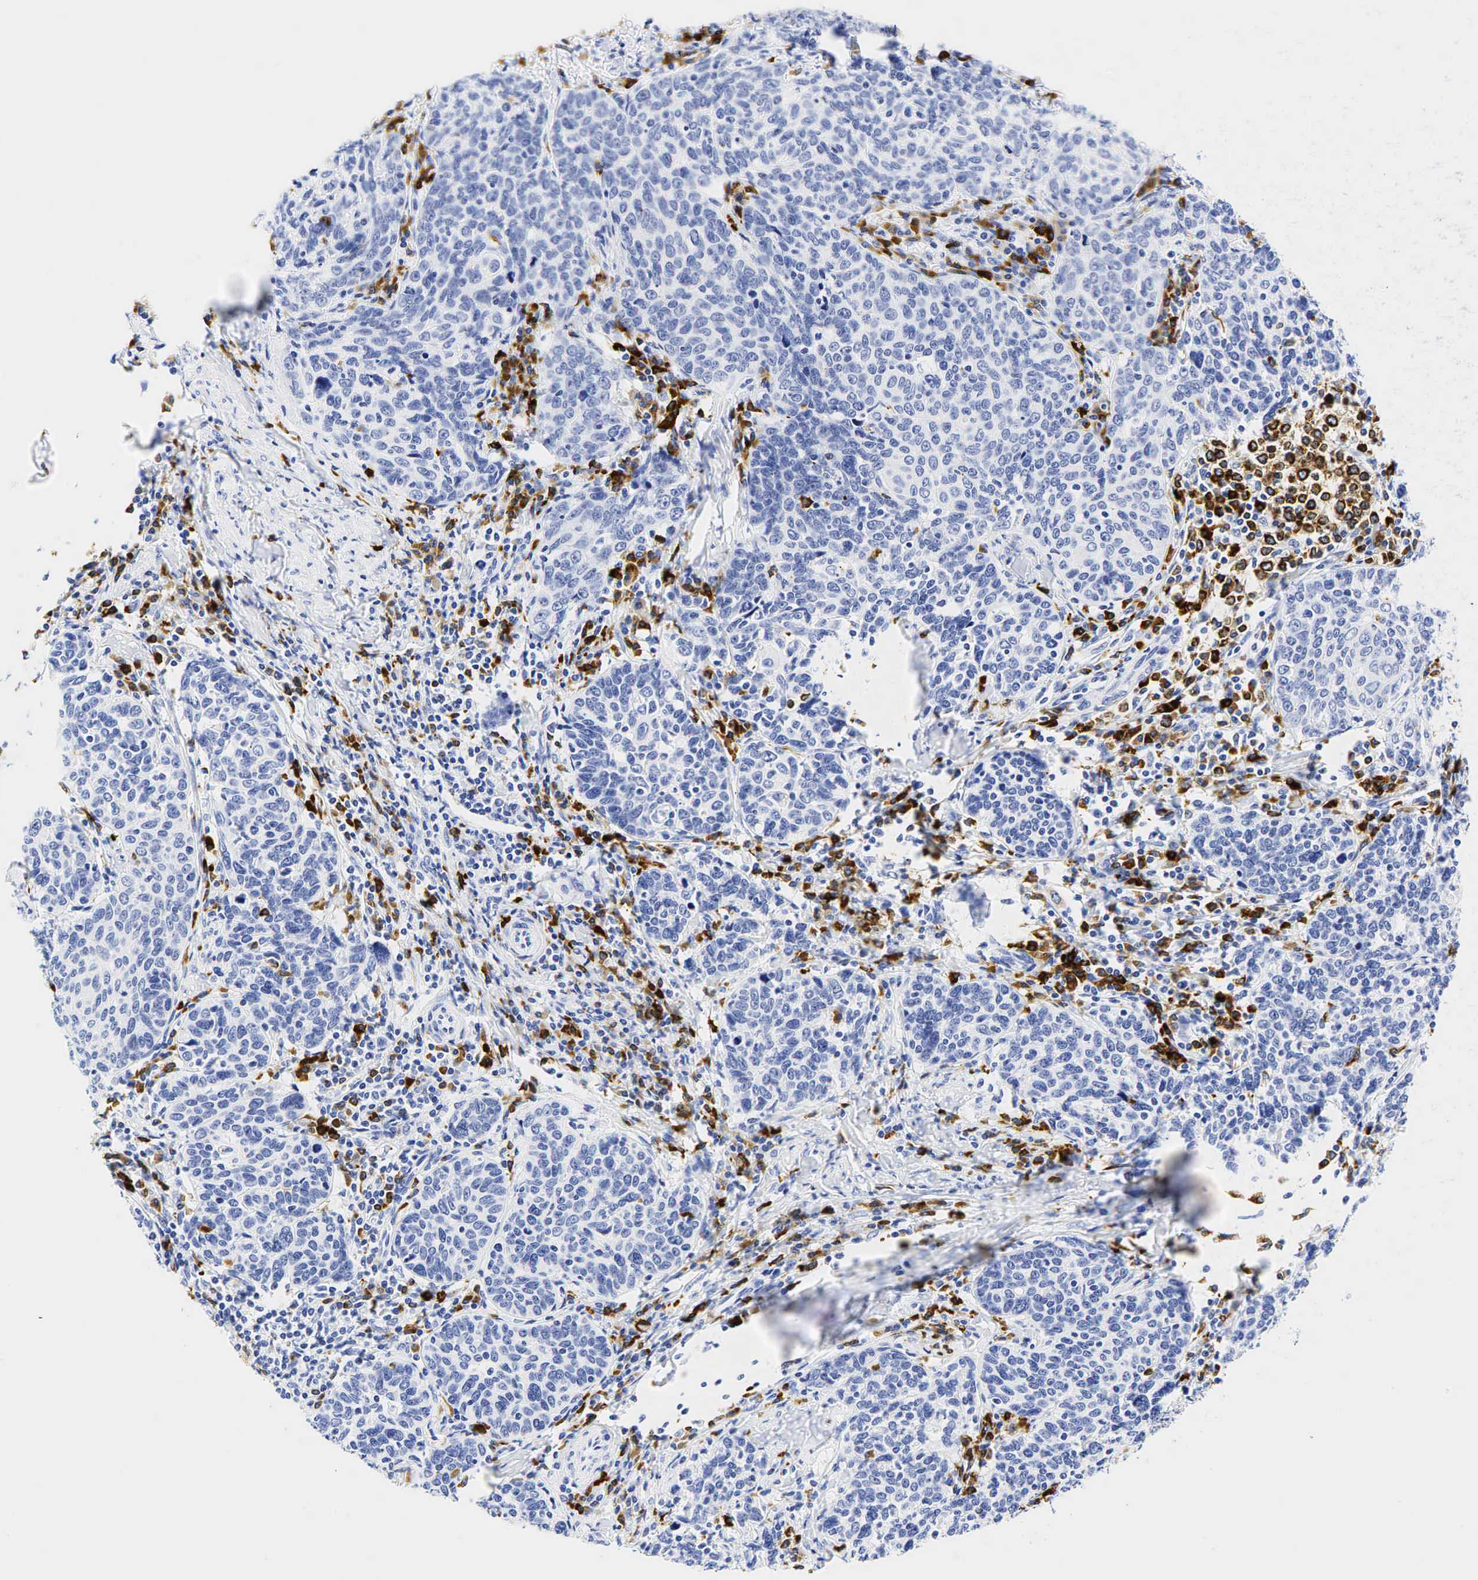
{"staining": {"intensity": "negative", "quantity": "none", "location": "none"}, "tissue": "cervical cancer", "cell_type": "Tumor cells", "image_type": "cancer", "snomed": [{"axis": "morphology", "description": "Squamous cell carcinoma, NOS"}, {"axis": "topography", "description": "Cervix"}], "caption": "Cervical cancer (squamous cell carcinoma) was stained to show a protein in brown. There is no significant expression in tumor cells.", "gene": "CD79A", "patient": {"sex": "female", "age": 41}}